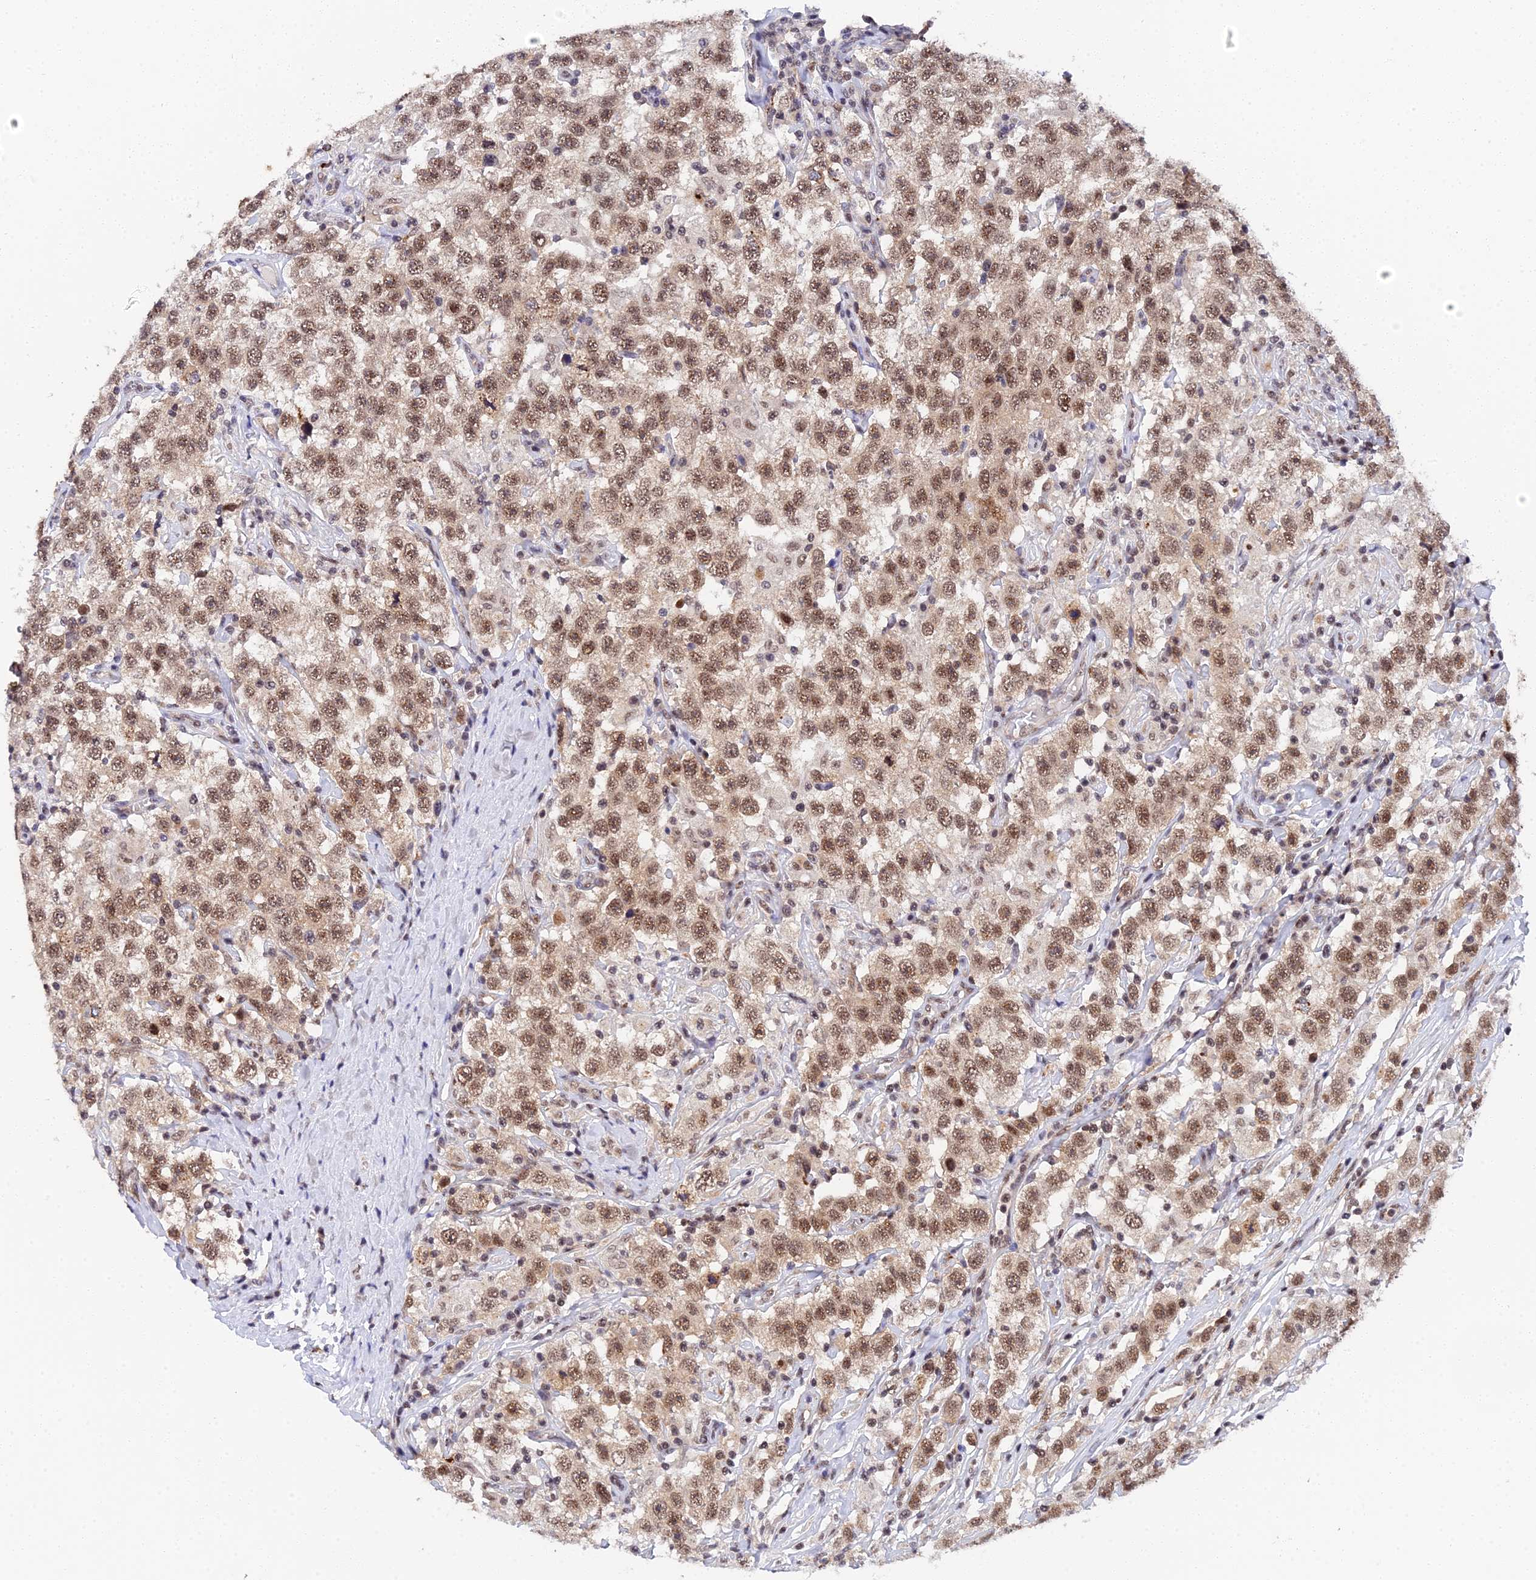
{"staining": {"intensity": "moderate", "quantity": ">75%", "location": "nuclear"}, "tissue": "testis cancer", "cell_type": "Tumor cells", "image_type": "cancer", "snomed": [{"axis": "morphology", "description": "Seminoma, NOS"}, {"axis": "topography", "description": "Testis"}], "caption": "Brown immunohistochemical staining in human testis cancer demonstrates moderate nuclear staining in approximately >75% of tumor cells.", "gene": "MAGOHB", "patient": {"sex": "male", "age": 41}}